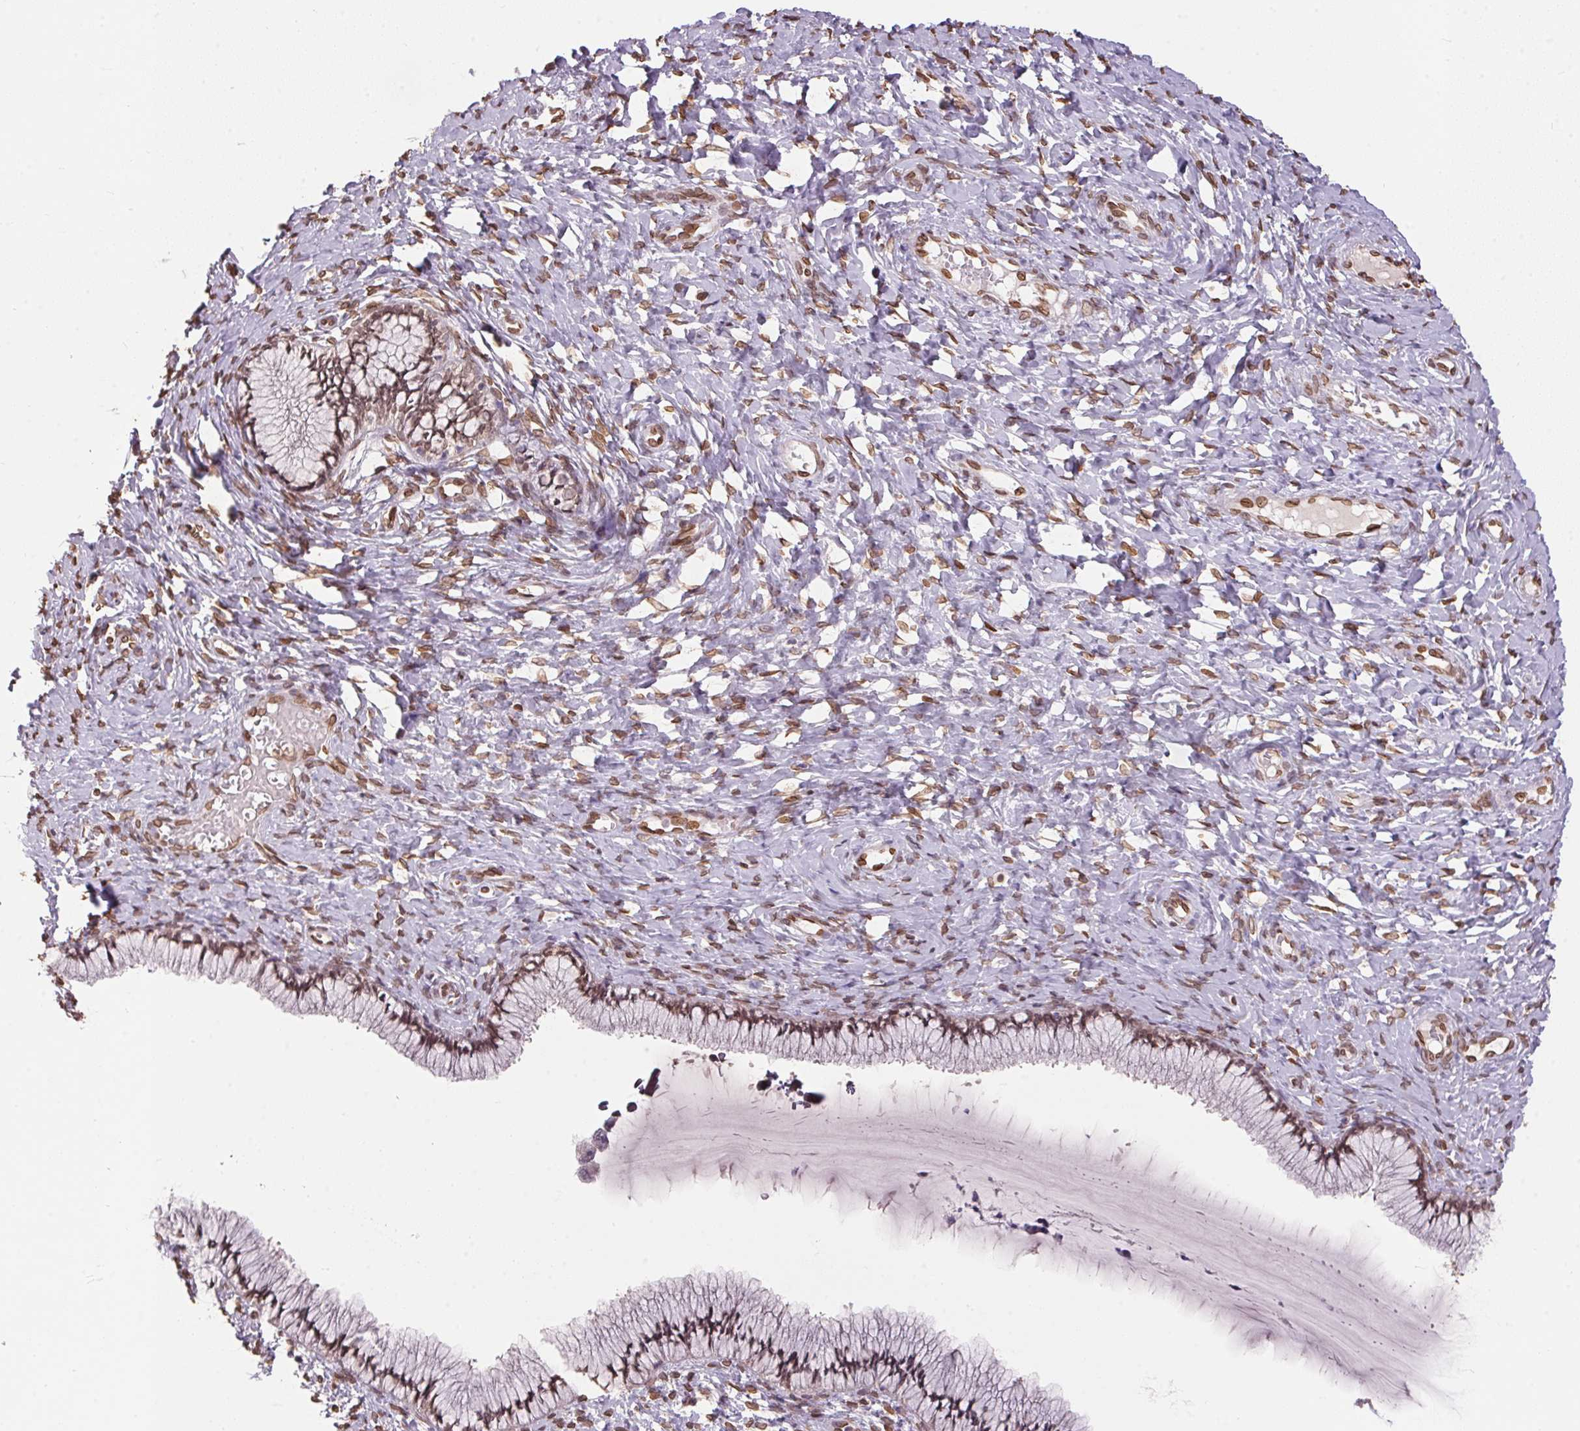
{"staining": {"intensity": "moderate", "quantity": ">75%", "location": "nuclear"}, "tissue": "cervix", "cell_type": "Glandular cells", "image_type": "normal", "snomed": [{"axis": "morphology", "description": "Normal tissue, NOS"}, {"axis": "topography", "description": "Cervix"}], "caption": "A brown stain shows moderate nuclear positivity of a protein in glandular cells of normal cervix. The protein is shown in brown color, while the nuclei are stained blue.", "gene": "TMEM175", "patient": {"sex": "female", "age": 37}}